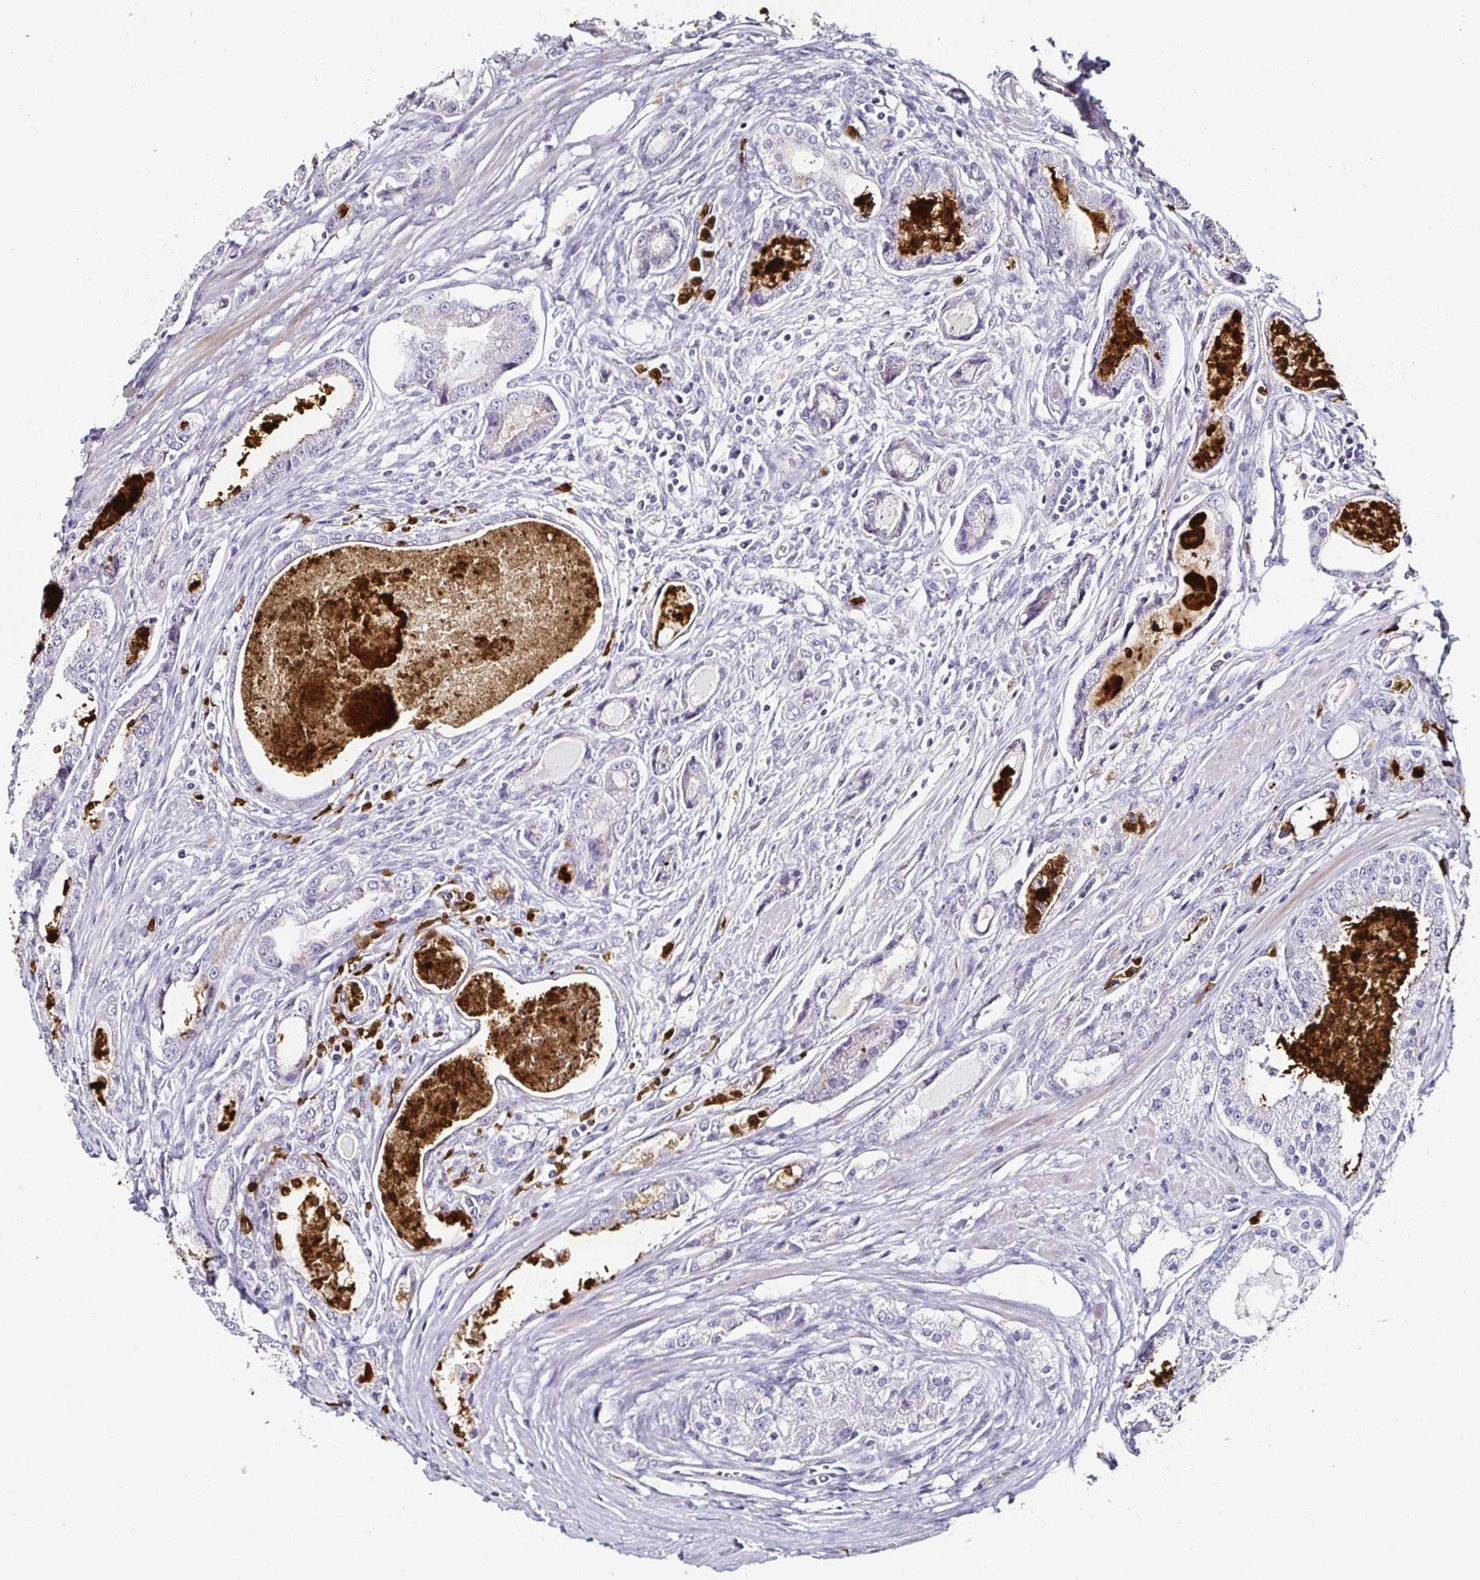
{"staining": {"intensity": "negative", "quantity": "none", "location": "none"}, "tissue": "prostate cancer", "cell_type": "Tumor cells", "image_type": "cancer", "snomed": [{"axis": "morphology", "description": "Adenocarcinoma, High grade"}, {"axis": "topography", "description": "Prostate"}], "caption": "This is an IHC micrograph of human prostate adenocarcinoma (high-grade). There is no expression in tumor cells.", "gene": "TLR4", "patient": {"sex": "male", "age": 66}}